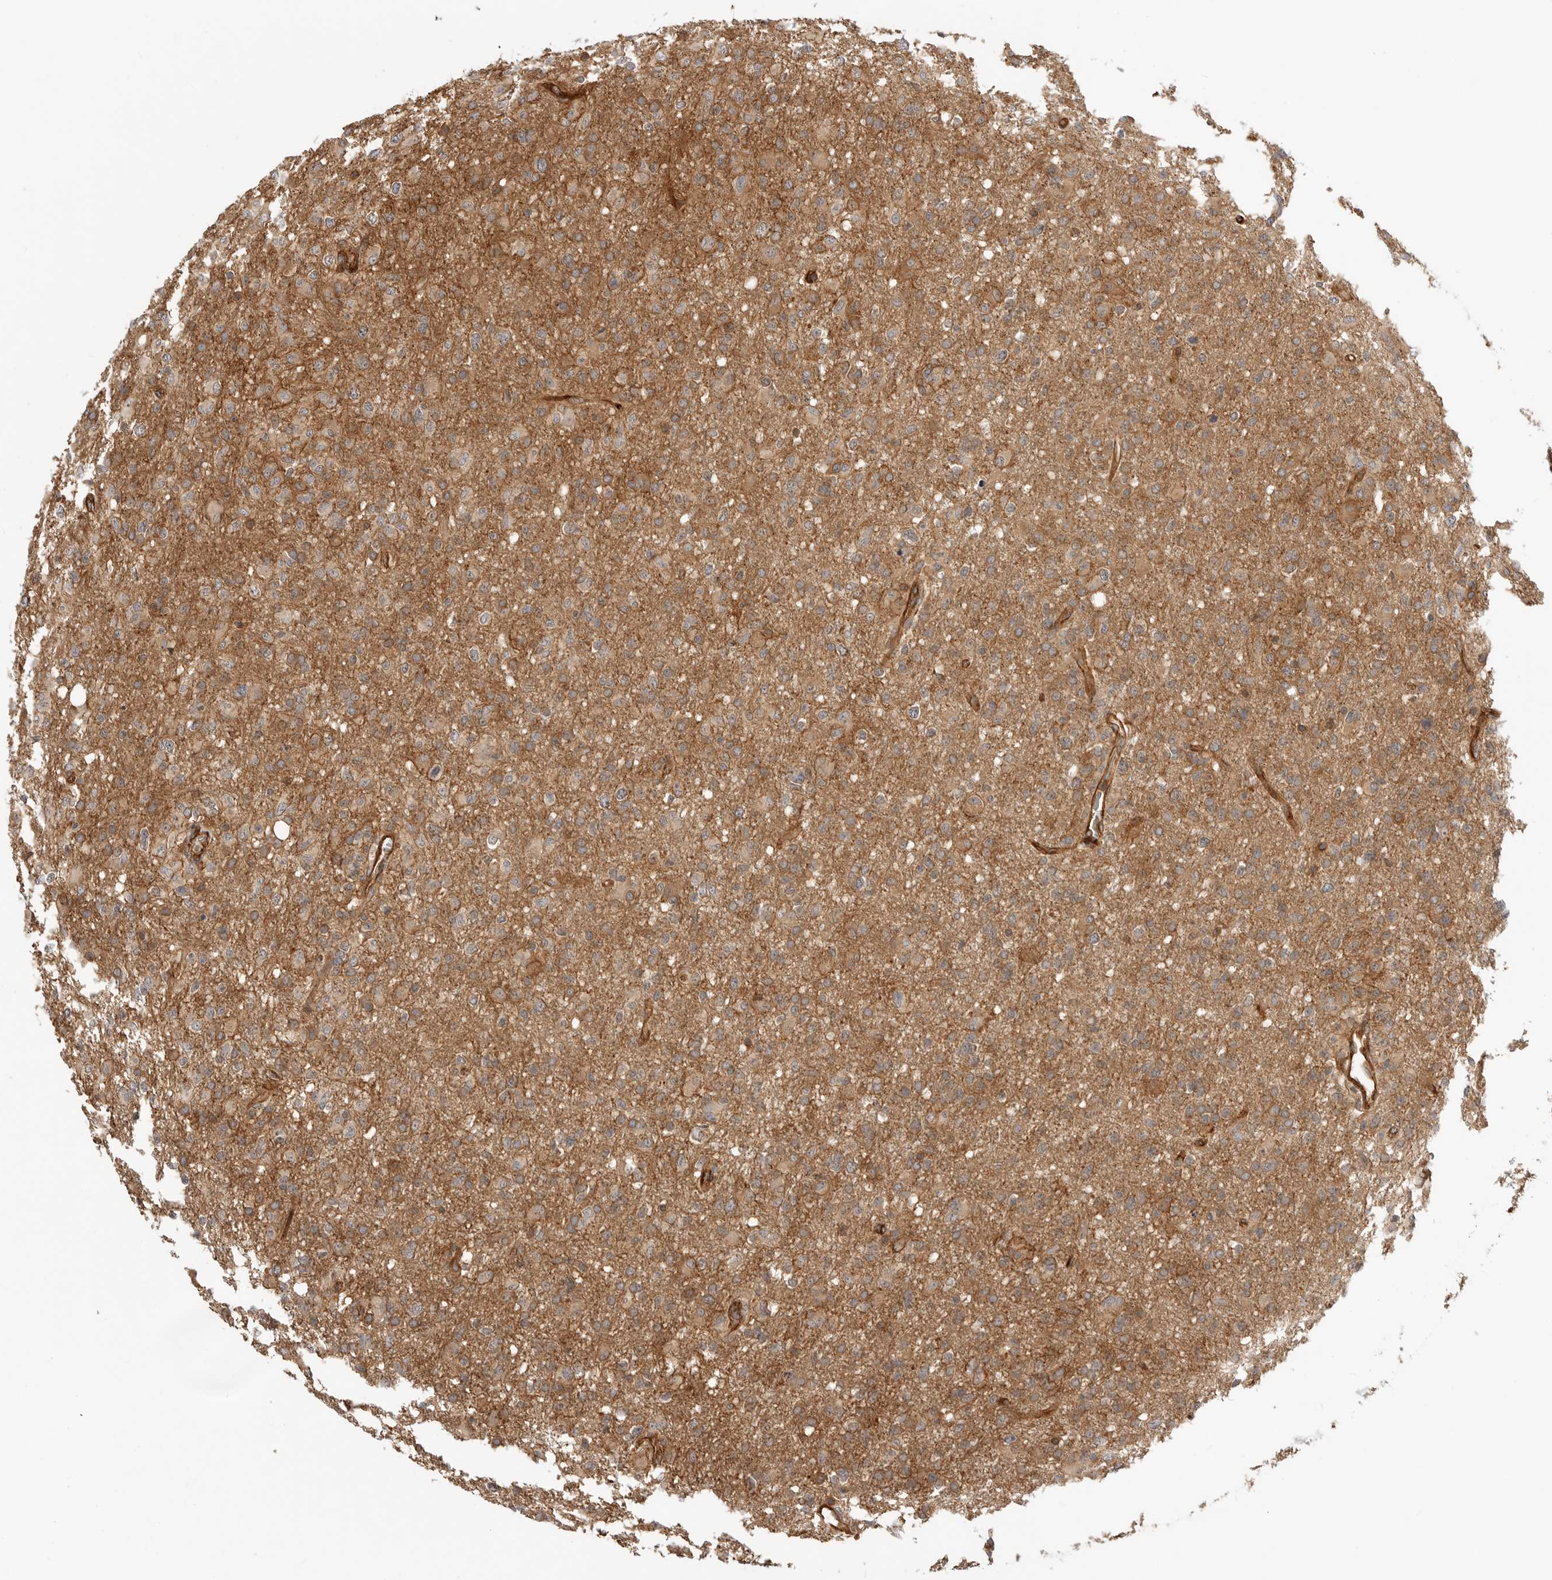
{"staining": {"intensity": "weak", "quantity": "25%-75%", "location": "cytoplasmic/membranous"}, "tissue": "glioma", "cell_type": "Tumor cells", "image_type": "cancer", "snomed": [{"axis": "morphology", "description": "Glioma, malignant, High grade"}, {"axis": "topography", "description": "Brain"}], "caption": "Immunohistochemistry image of neoplastic tissue: human glioma stained using immunohistochemistry shows low levels of weak protein expression localized specifically in the cytoplasmic/membranous of tumor cells, appearing as a cytoplasmic/membranous brown color.", "gene": "GPATCH2", "patient": {"sex": "female", "age": 57}}